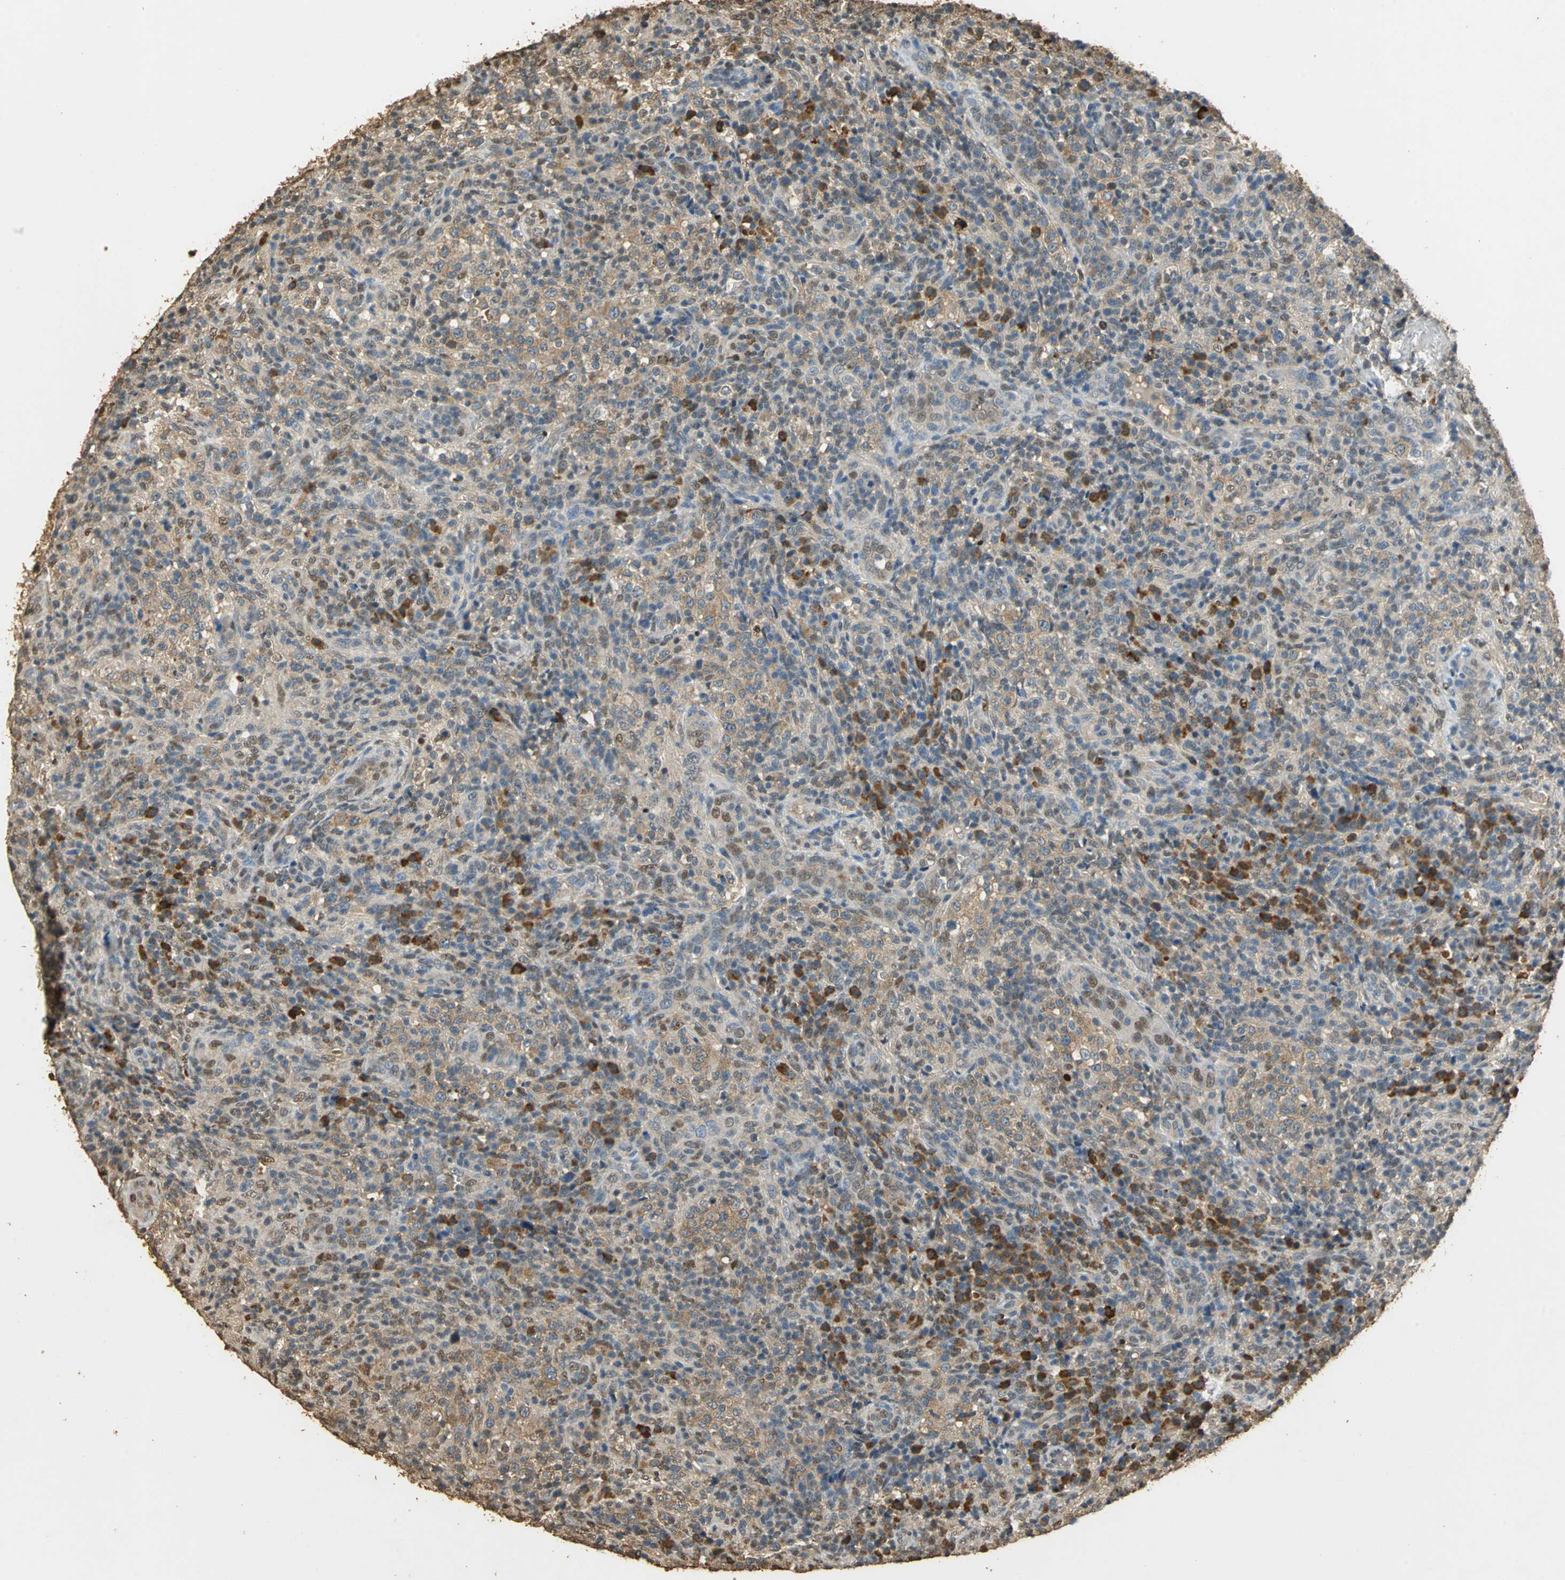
{"staining": {"intensity": "negative", "quantity": "none", "location": "none"}, "tissue": "lymphoma", "cell_type": "Tumor cells", "image_type": "cancer", "snomed": [{"axis": "morphology", "description": "Malignant lymphoma, non-Hodgkin's type, High grade"}, {"axis": "topography", "description": "Lymph node"}], "caption": "A micrograph of human high-grade malignant lymphoma, non-Hodgkin's type is negative for staining in tumor cells.", "gene": "GAPDH", "patient": {"sex": "female", "age": 76}}